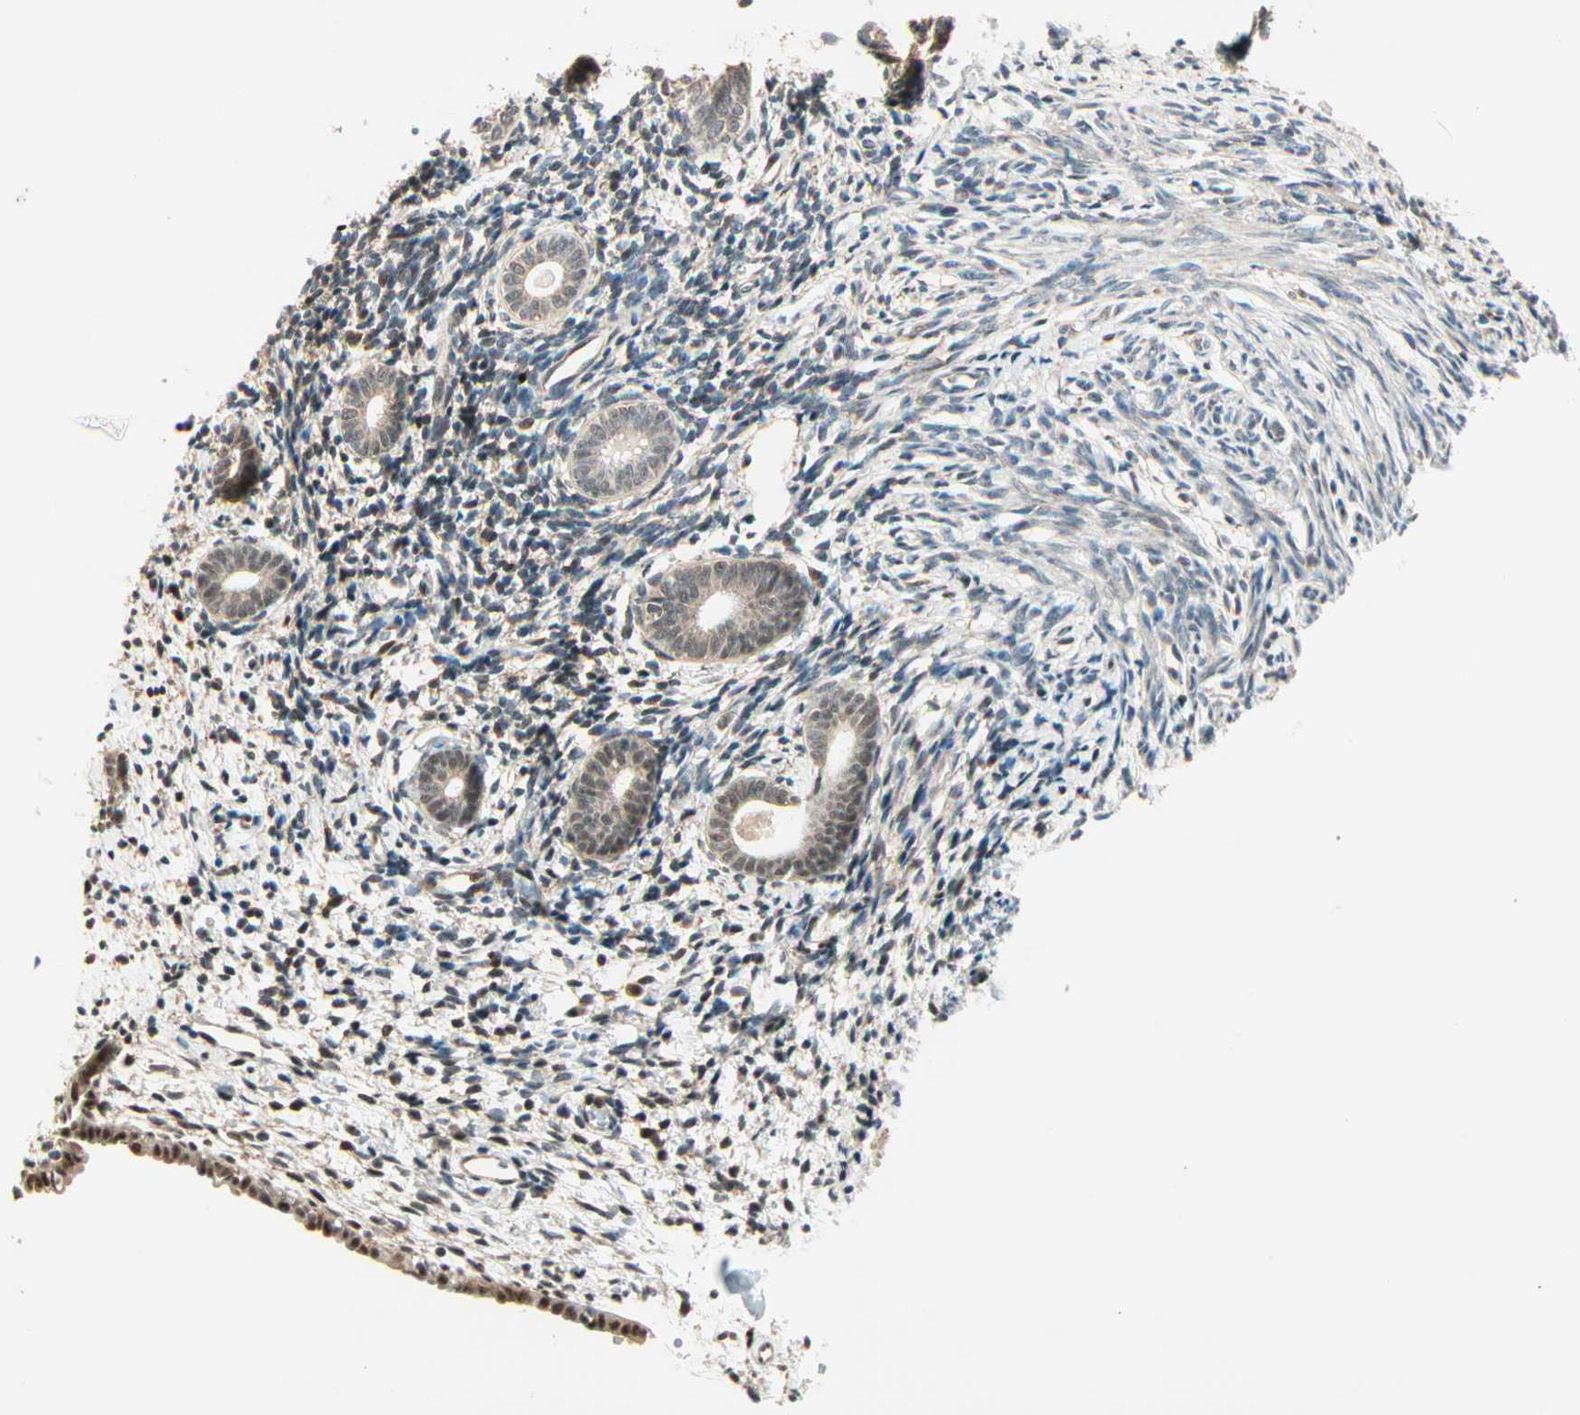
{"staining": {"intensity": "strong", "quantity": "25%-75%", "location": "nuclear"}, "tissue": "endometrium", "cell_type": "Cells in endometrial stroma", "image_type": "normal", "snomed": [{"axis": "morphology", "description": "Normal tissue, NOS"}, {"axis": "topography", "description": "Endometrium"}], "caption": "Immunohistochemical staining of normal human endometrium displays strong nuclear protein staining in approximately 25%-75% of cells in endometrial stroma.", "gene": "PNPLA6", "patient": {"sex": "female", "age": 71}}